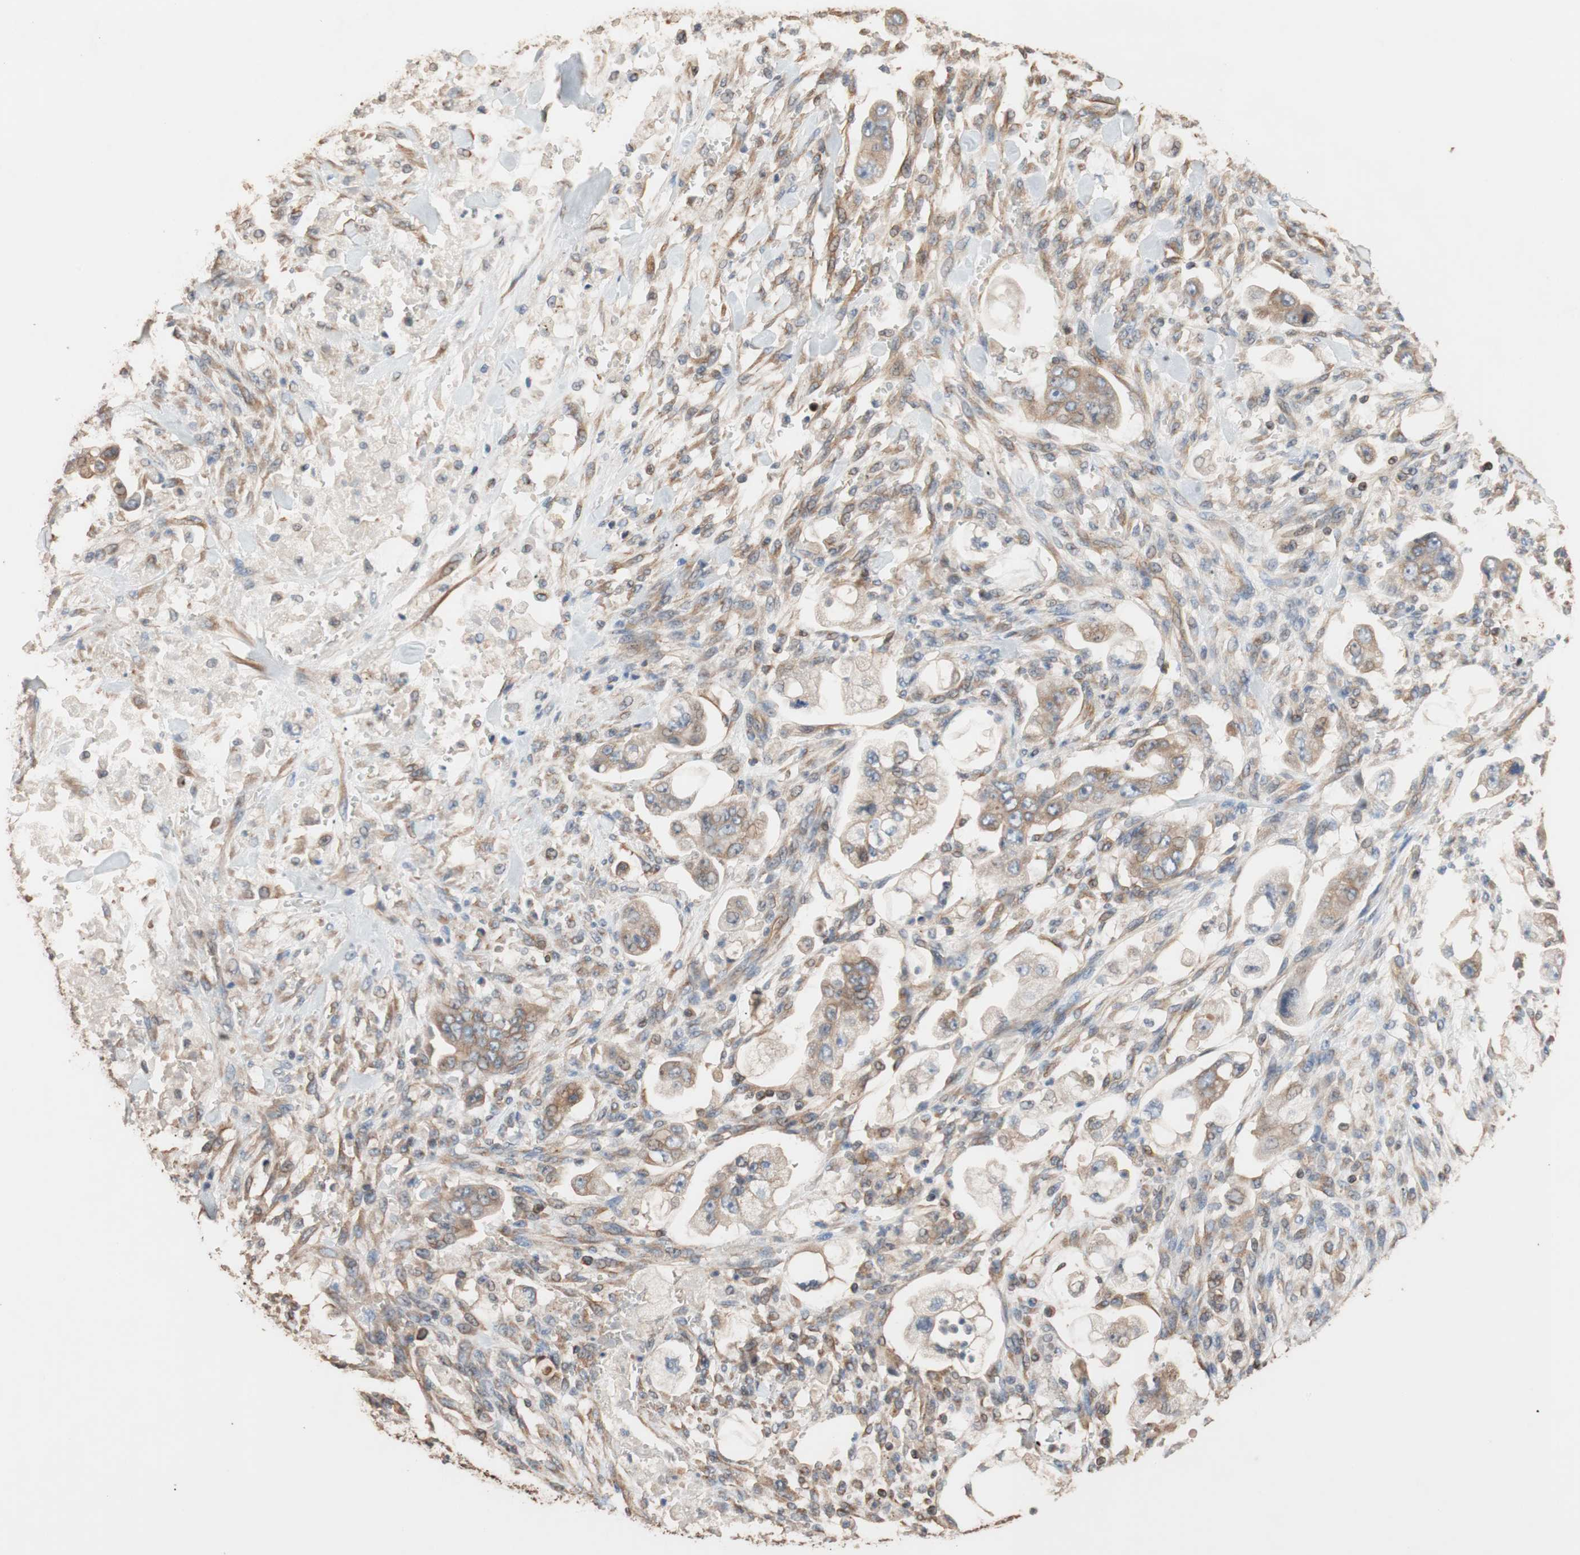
{"staining": {"intensity": "moderate", "quantity": ">75%", "location": "cytoplasmic/membranous"}, "tissue": "stomach cancer", "cell_type": "Tumor cells", "image_type": "cancer", "snomed": [{"axis": "morphology", "description": "Adenocarcinoma, NOS"}, {"axis": "topography", "description": "Stomach"}], "caption": "Immunohistochemical staining of stomach cancer demonstrates medium levels of moderate cytoplasmic/membranous positivity in about >75% of tumor cells.", "gene": "TUBB", "patient": {"sex": "male", "age": 62}}